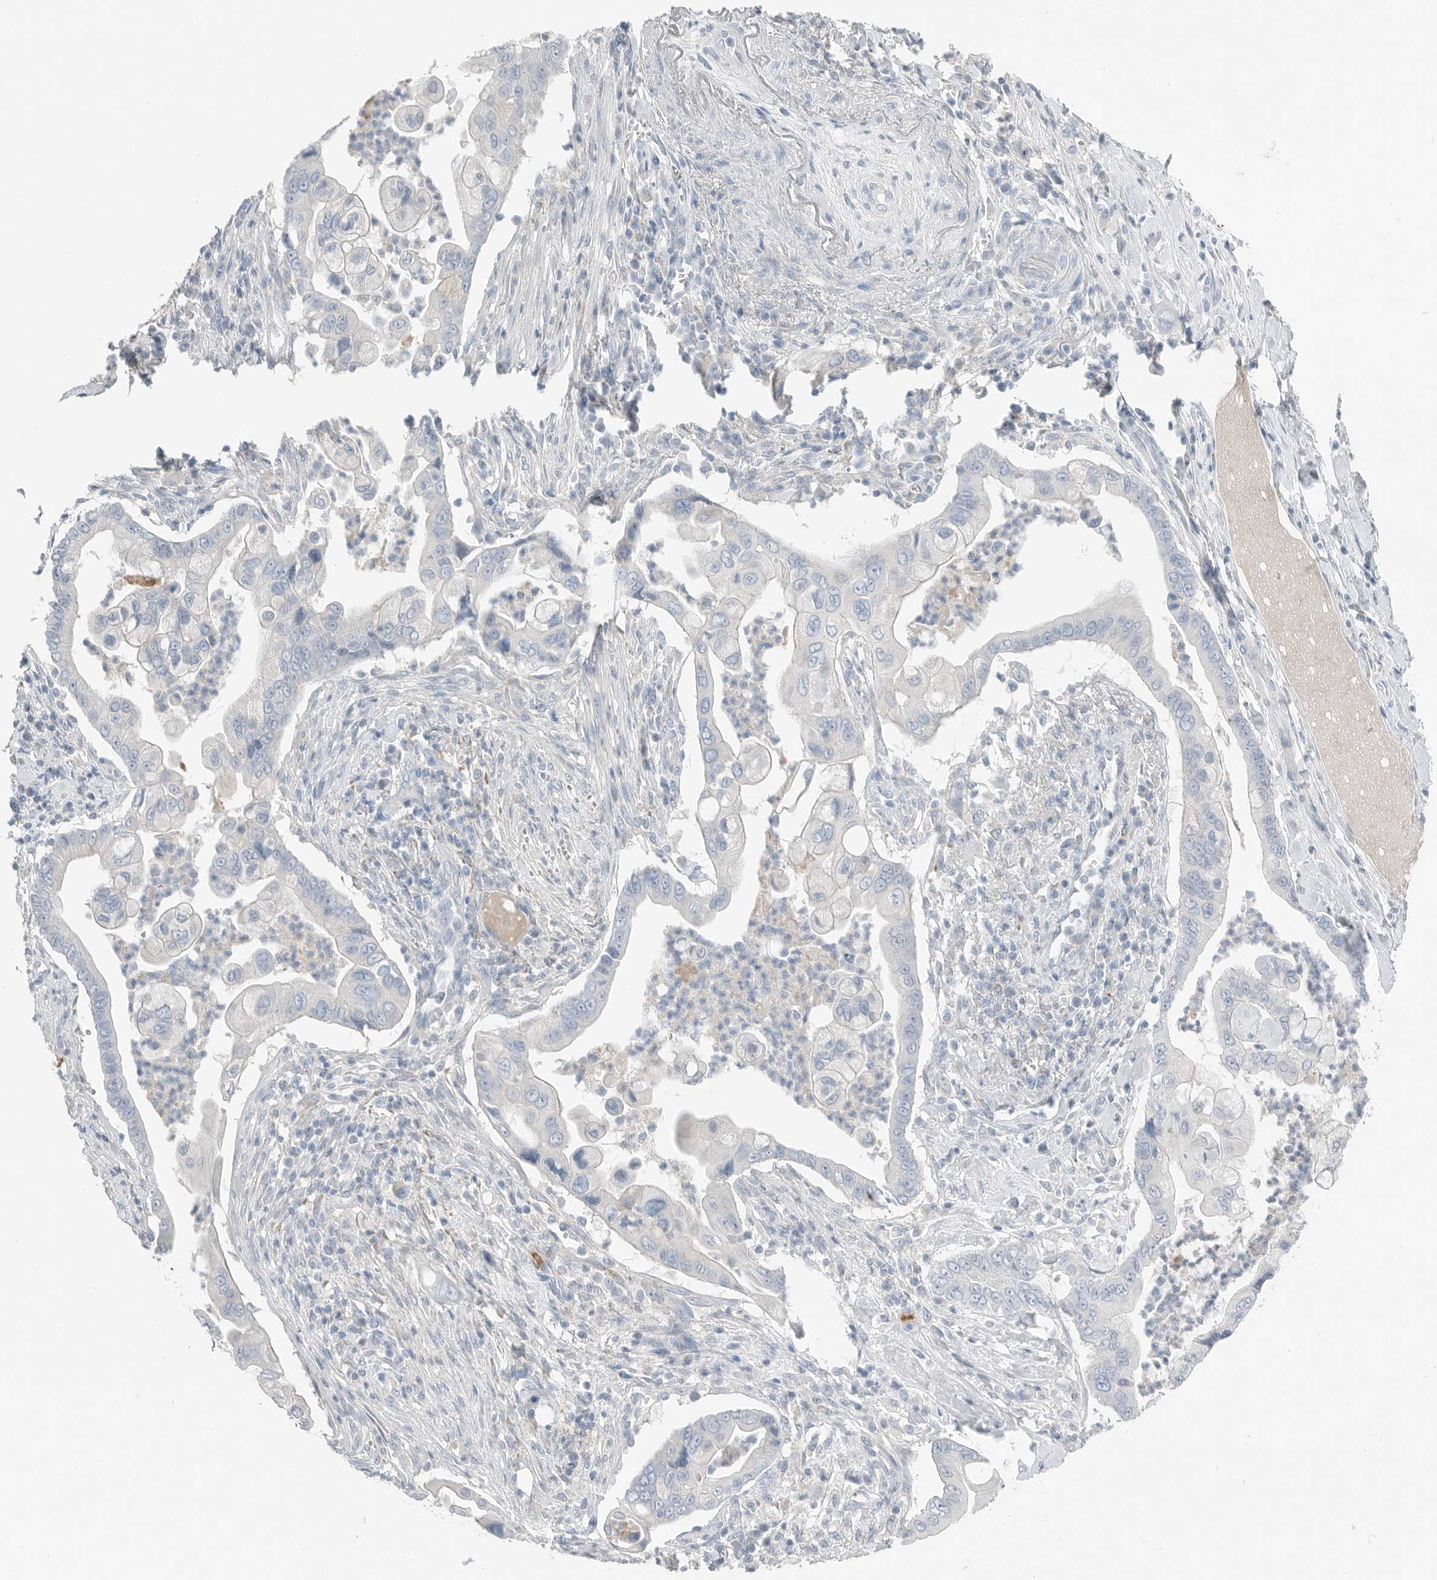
{"staining": {"intensity": "negative", "quantity": "none", "location": "none"}, "tissue": "pancreatic cancer", "cell_type": "Tumor cells", "image_type": "cancer", "snomed": [{"axis": "morphology", "description": "Adenocarcinoma, NOS"}, {"axis": "topography", "description": "Pancreas"}], "caption": "The photomicrograph reveals no staining of tumor cells in pancreatic adenocarcinoma.", "gene": "SERPINB7", "patient": {"sex": "male", "age": 78}}